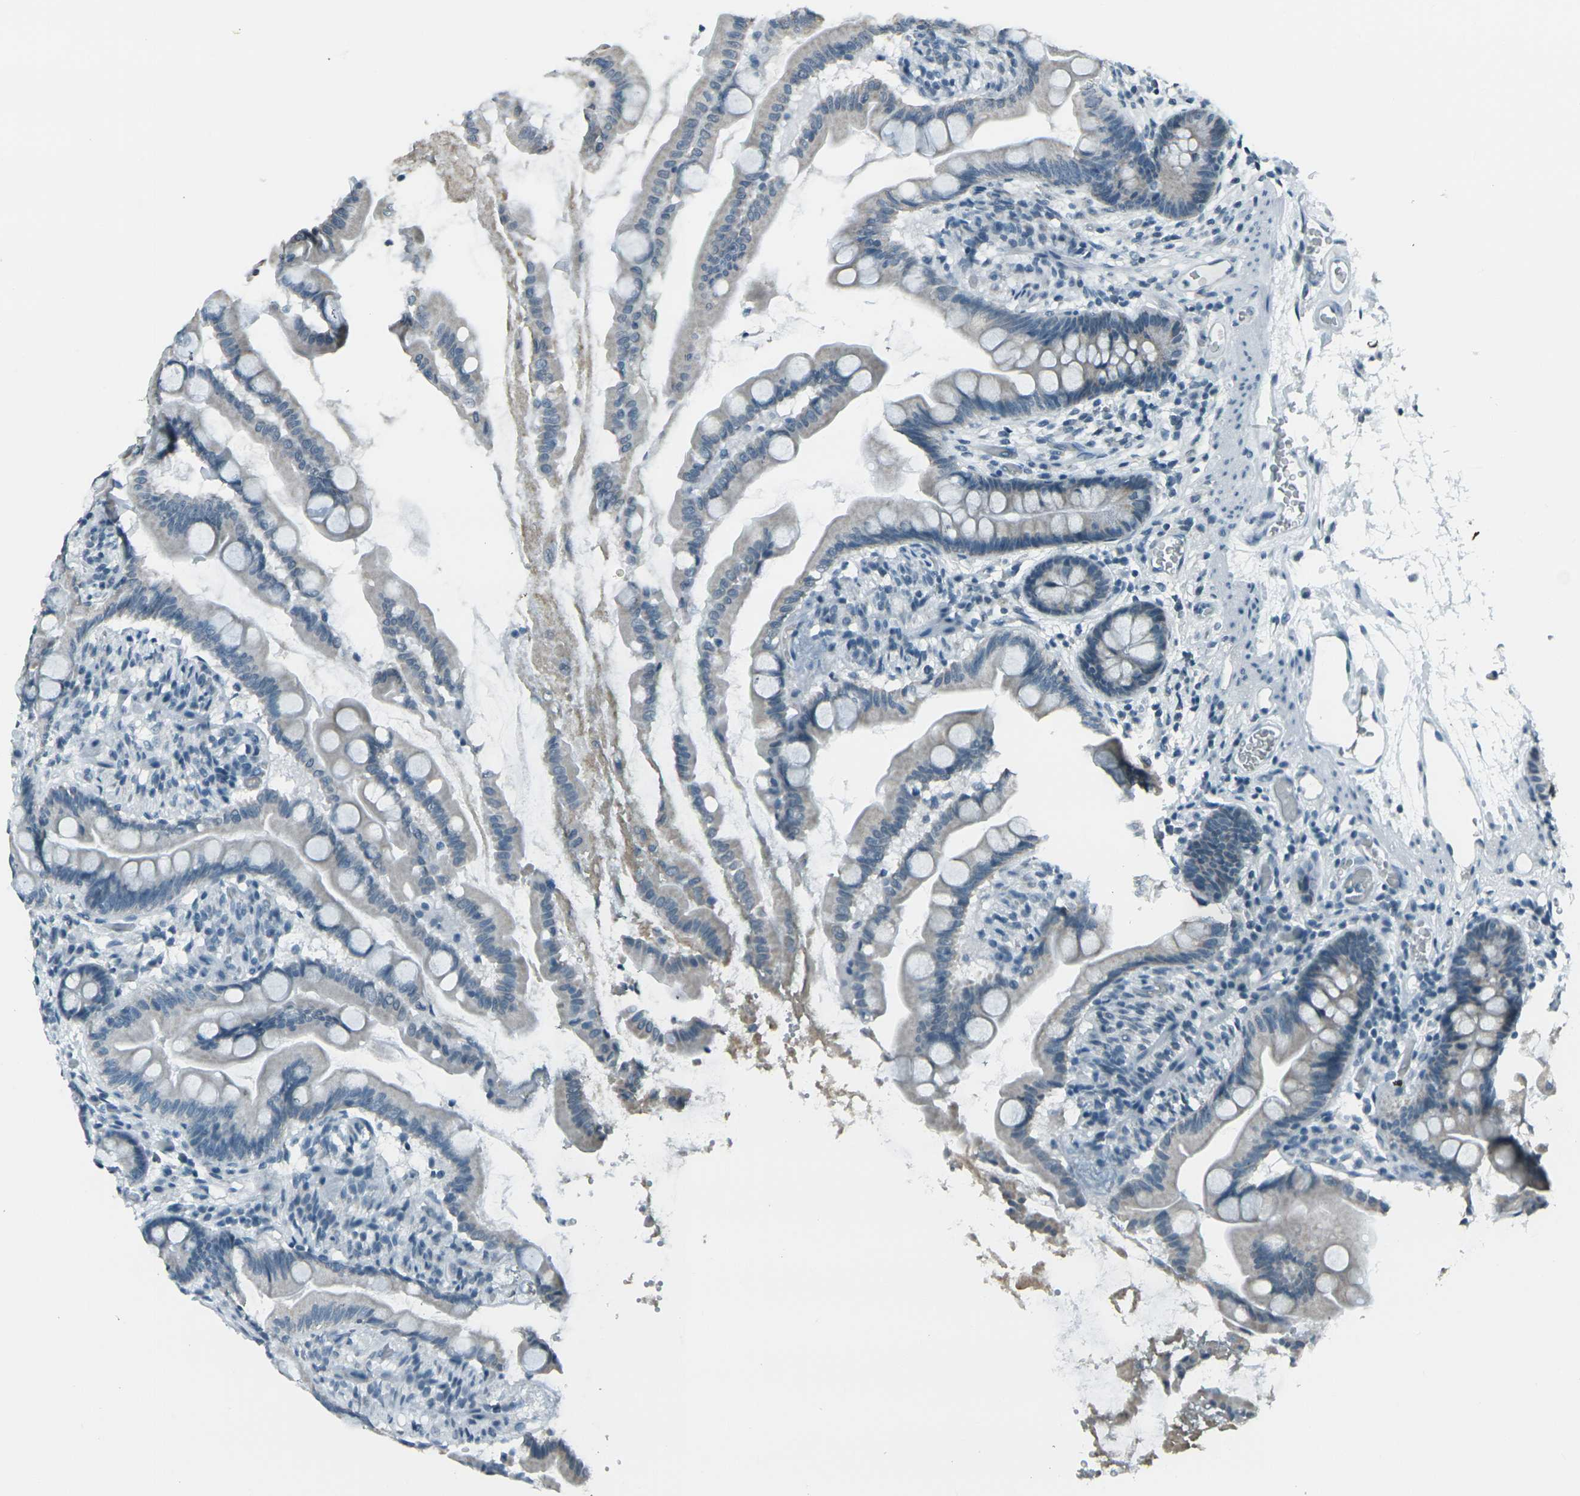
{"staining": {"intensity": "weak", "quantity": "25%-75%", "location": "cytoplasmic/membranous"}, "tissue": "small intestine", "cell_type": "Glandular cells", "image_type": "normal", "snomed": [{"axis": "morphology", "description": "Normal tissue, NOS"}, {"axis": "topography", "description": "Small intestine"}], "caption": "This micrograph reveals IHC staining of unremarkable small intestine, with low weak cytoplasmic/membranous expression in approximately 25%-75% of glandular cells.", "gene": "H2BC1", "patient": {"sex": "female", "age": 56}}